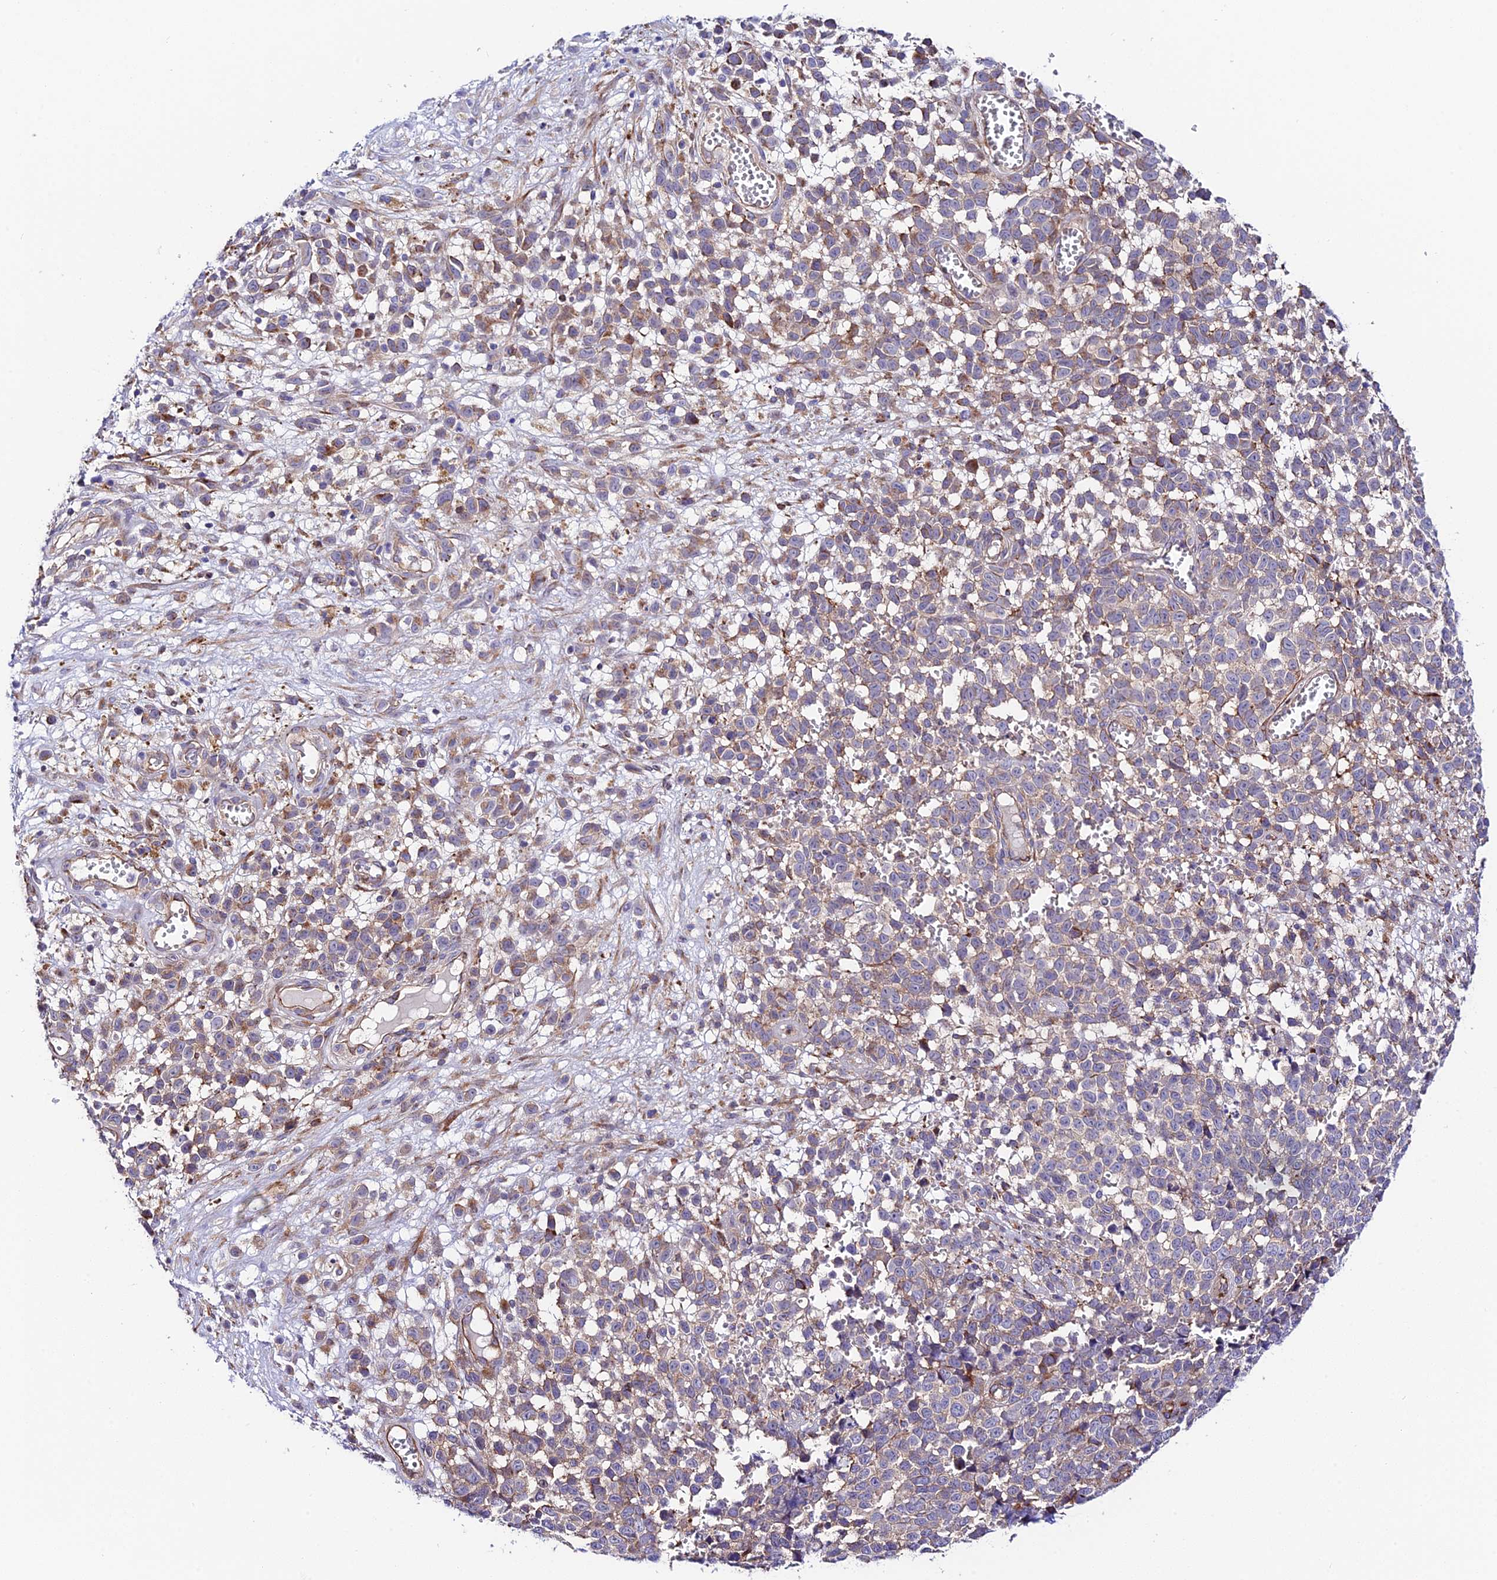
{"staining": {"intensity": "weak", "quantity": "<25%", "location": "cytoplasmic/membranous"}, "tissue": "melanoma", "cell_type": "Tumor cells", "image_type": "cancer", "snomed": [{"axis": "morphology", "description": "Malignant melanoma, NOS"}, {"axis": "topography", "description": "Nose, NOS"}], "caption": "Tumor cells show no significant protein positivity in malignant melanoma. (Stains: DAB (3,3'-diaminobenzidine) IHC with hematoxylin counter stain, Microscopy: brightfield microscopy at high magnification).", "gene": "VPS13C", "patient": {"sex": "female", "age": 48}}